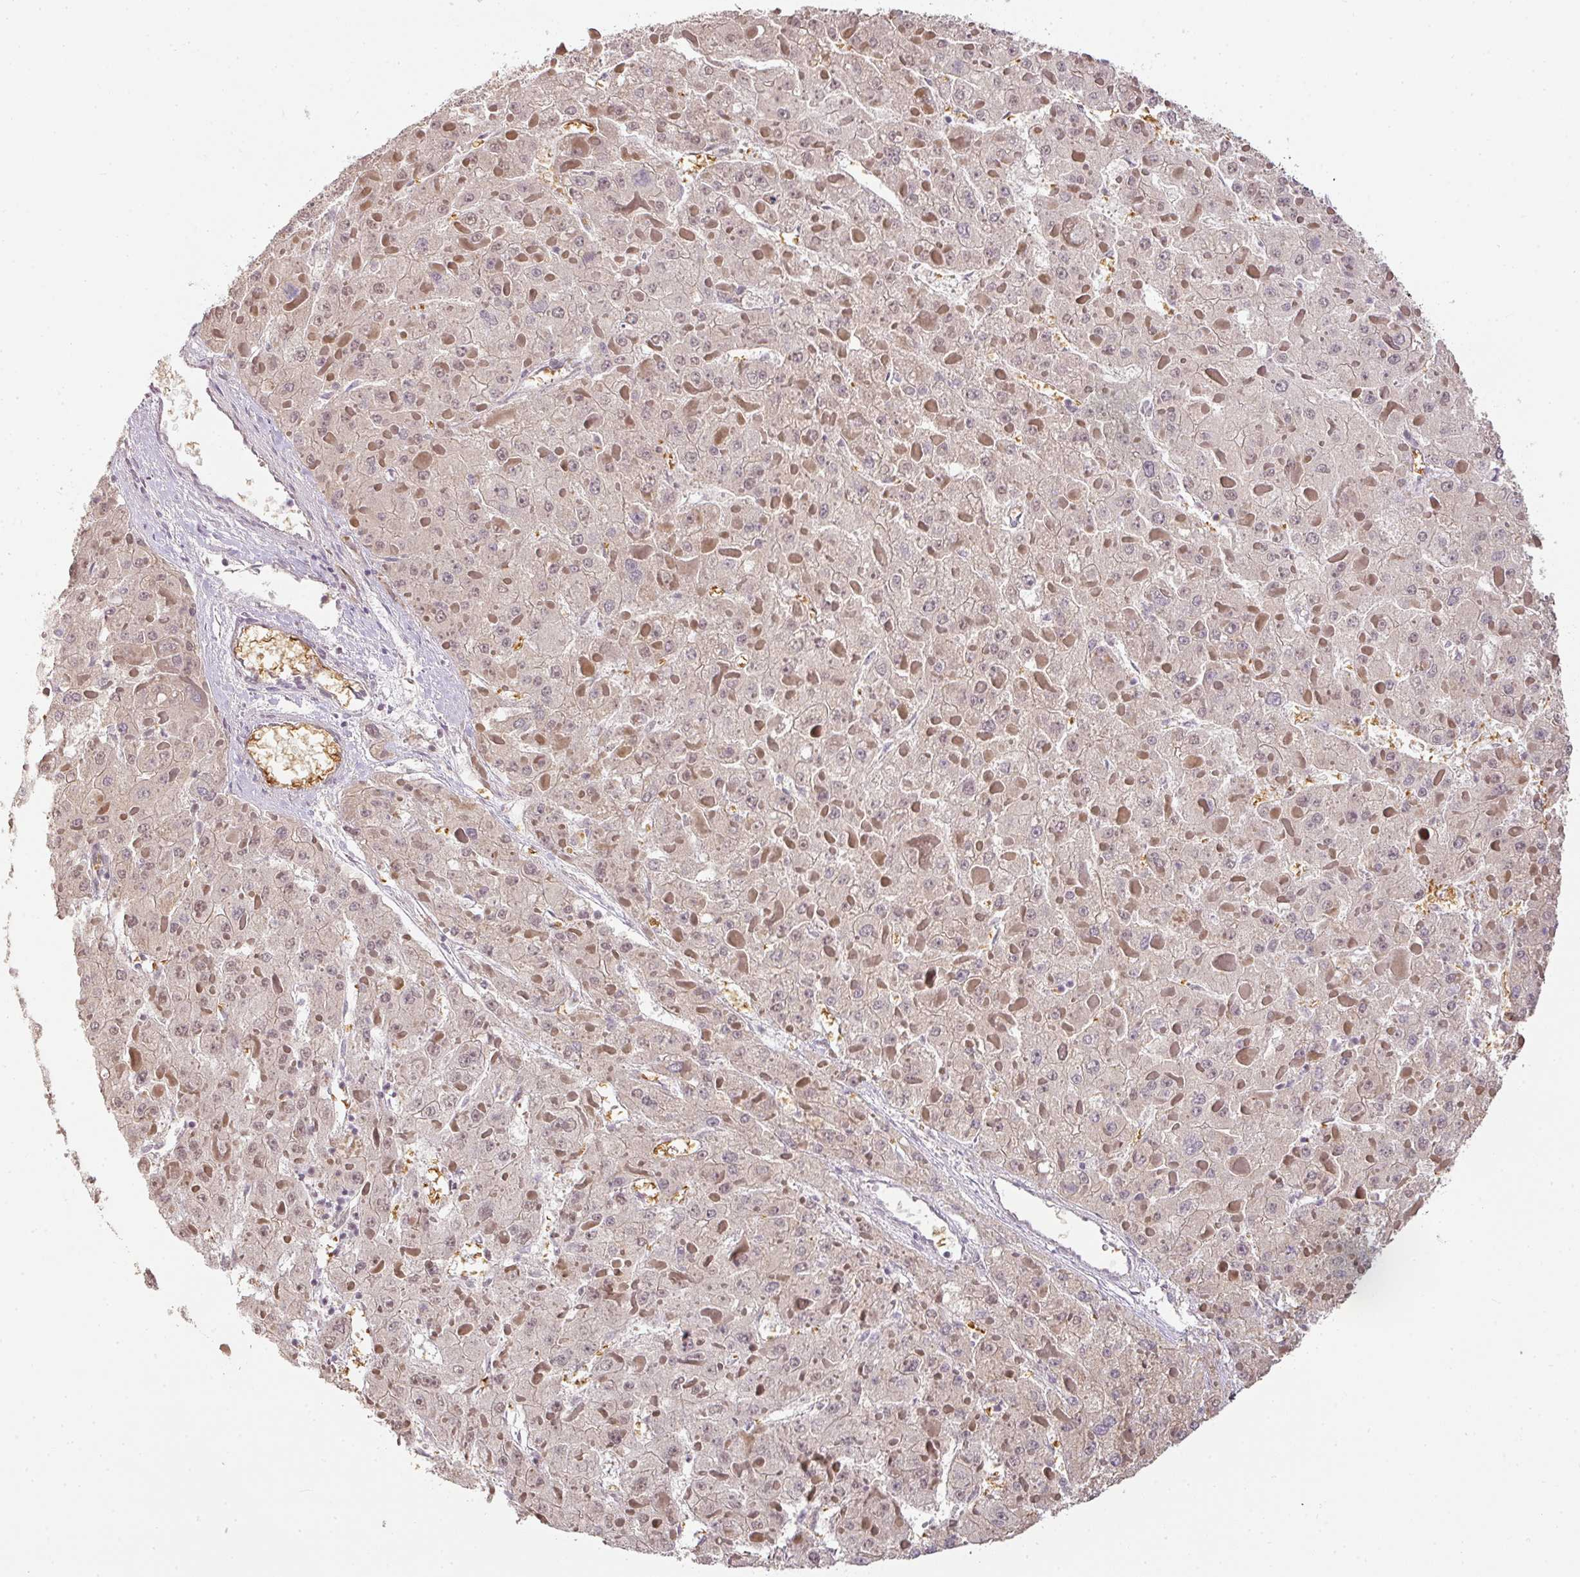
{"staining": {"intensity": "weak", "quantity": ">75%", "location": "cytoplasmic/membranous"}, "tissue": "liver cancer", "cell_type": "Tumor cells", "image_type": "cancer", "snomed": [{"axis": "morphology", "description": "Carcinoma, Hepatocellular, NOS"}, {"axis": "topography", "description": "Liver"}], "caption": "Protein positivity by IHC exhibits weak cytoplasmic/membranous staining in about >75% of tumor cells in hepatocellular carcinoma (liver). The protein is stained brown, and the nuclei are stained in blue (DAB IHC with brightfield microscopy, high magnification).", "gene": "MYOM2", "patient": {"sex": "female", "age": 73}}